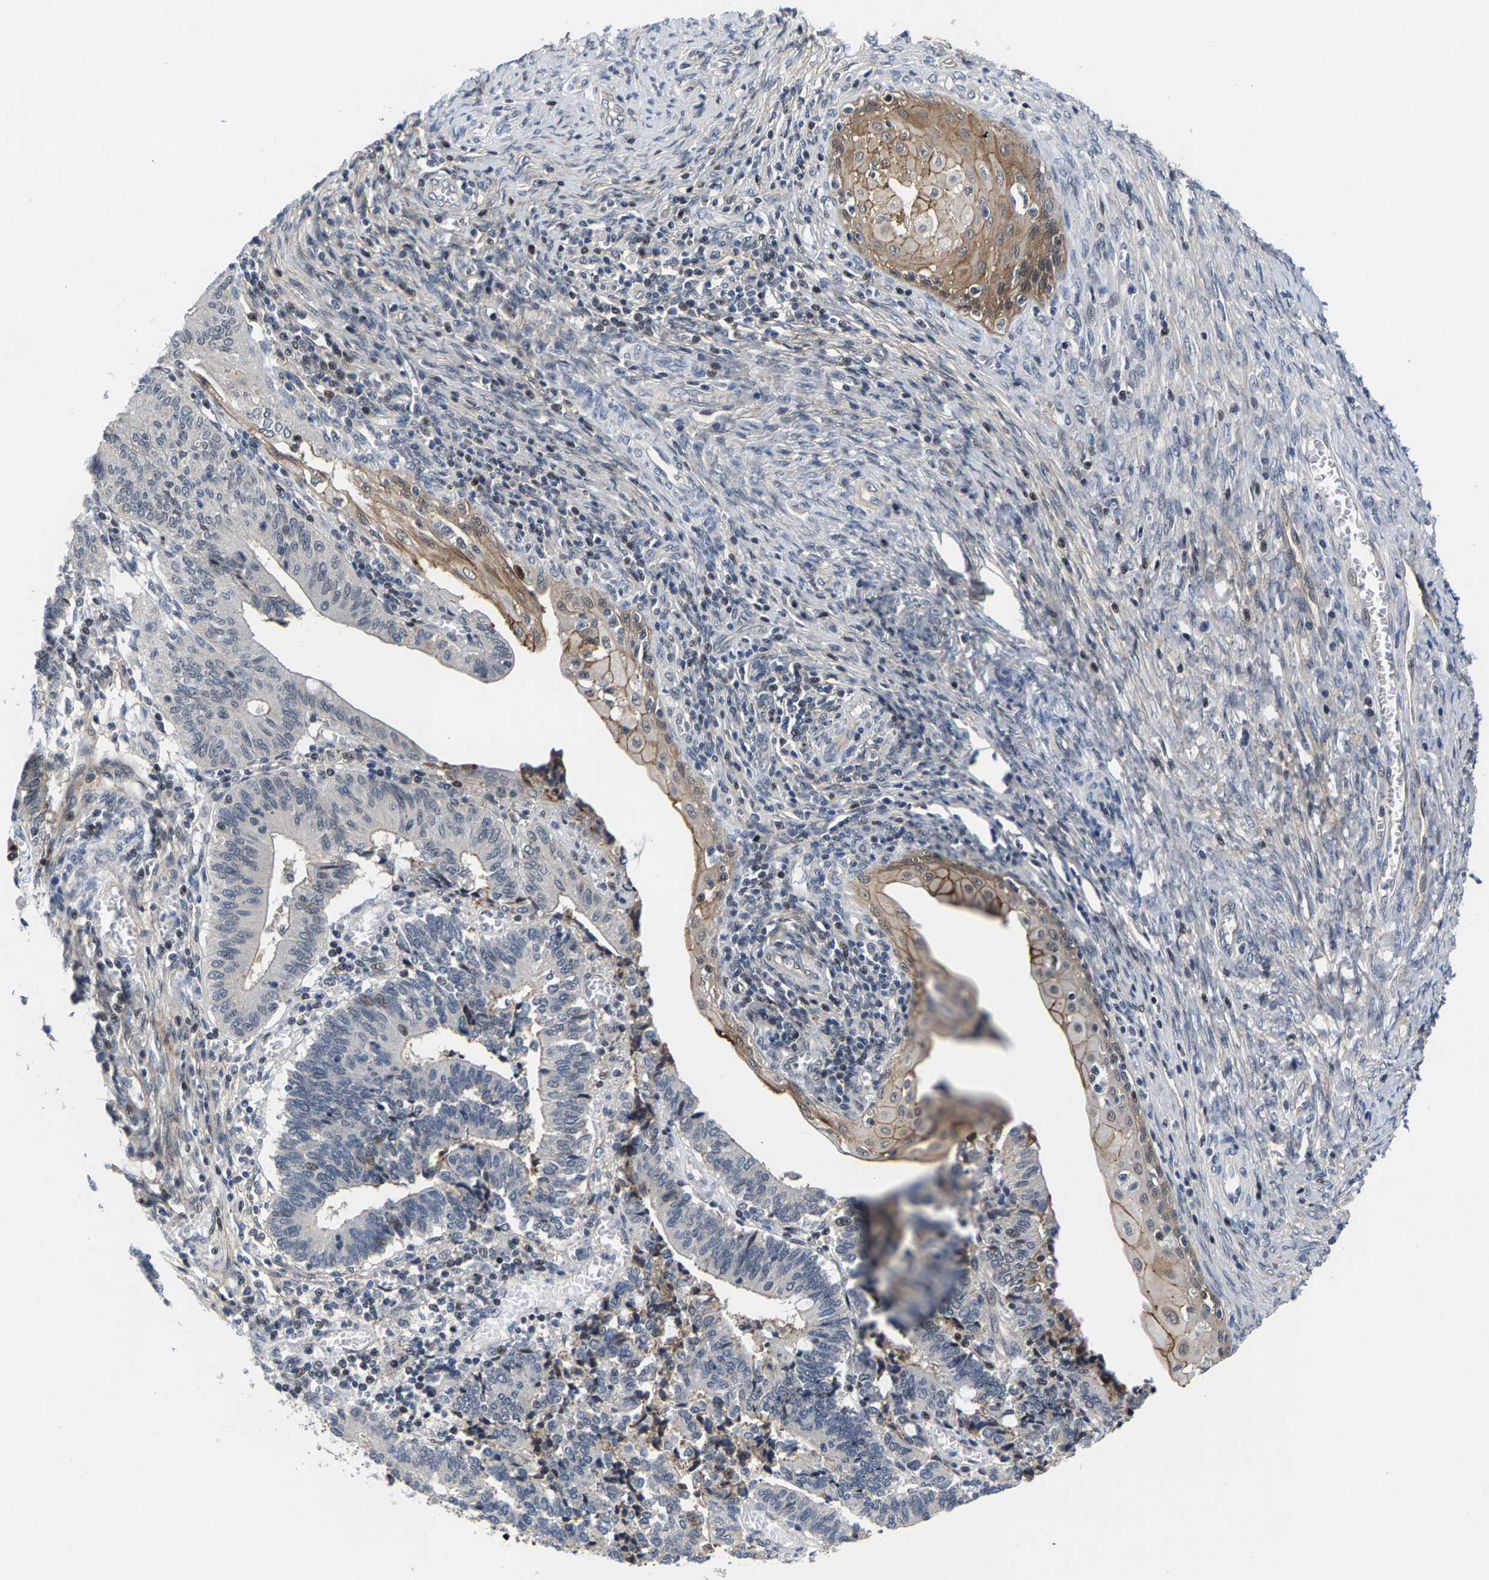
{"staining": {"intensity": "negative", "quantity": "none", "location": "none"}, "tissue": "cervical cancer", "cell_type": "Tumor cells", "image_type": "cancer", "snomed": [{"axis": "morphology", "description": "Adenocarcinoma, NOS"}, {"axis": "topography", "description": "Cervix"}], "caption": "Immunohistochemical staining of human cervical adenocarcinoma shows no significant staining in tumor cells. (DAB (3,3'-diaminobenzidine) immunohistochemistry (IHC) visualized using brightfield microscopy, high magnification).", "gene": "GTPBP10", "patient": {"sex": "female", "age": 44}}